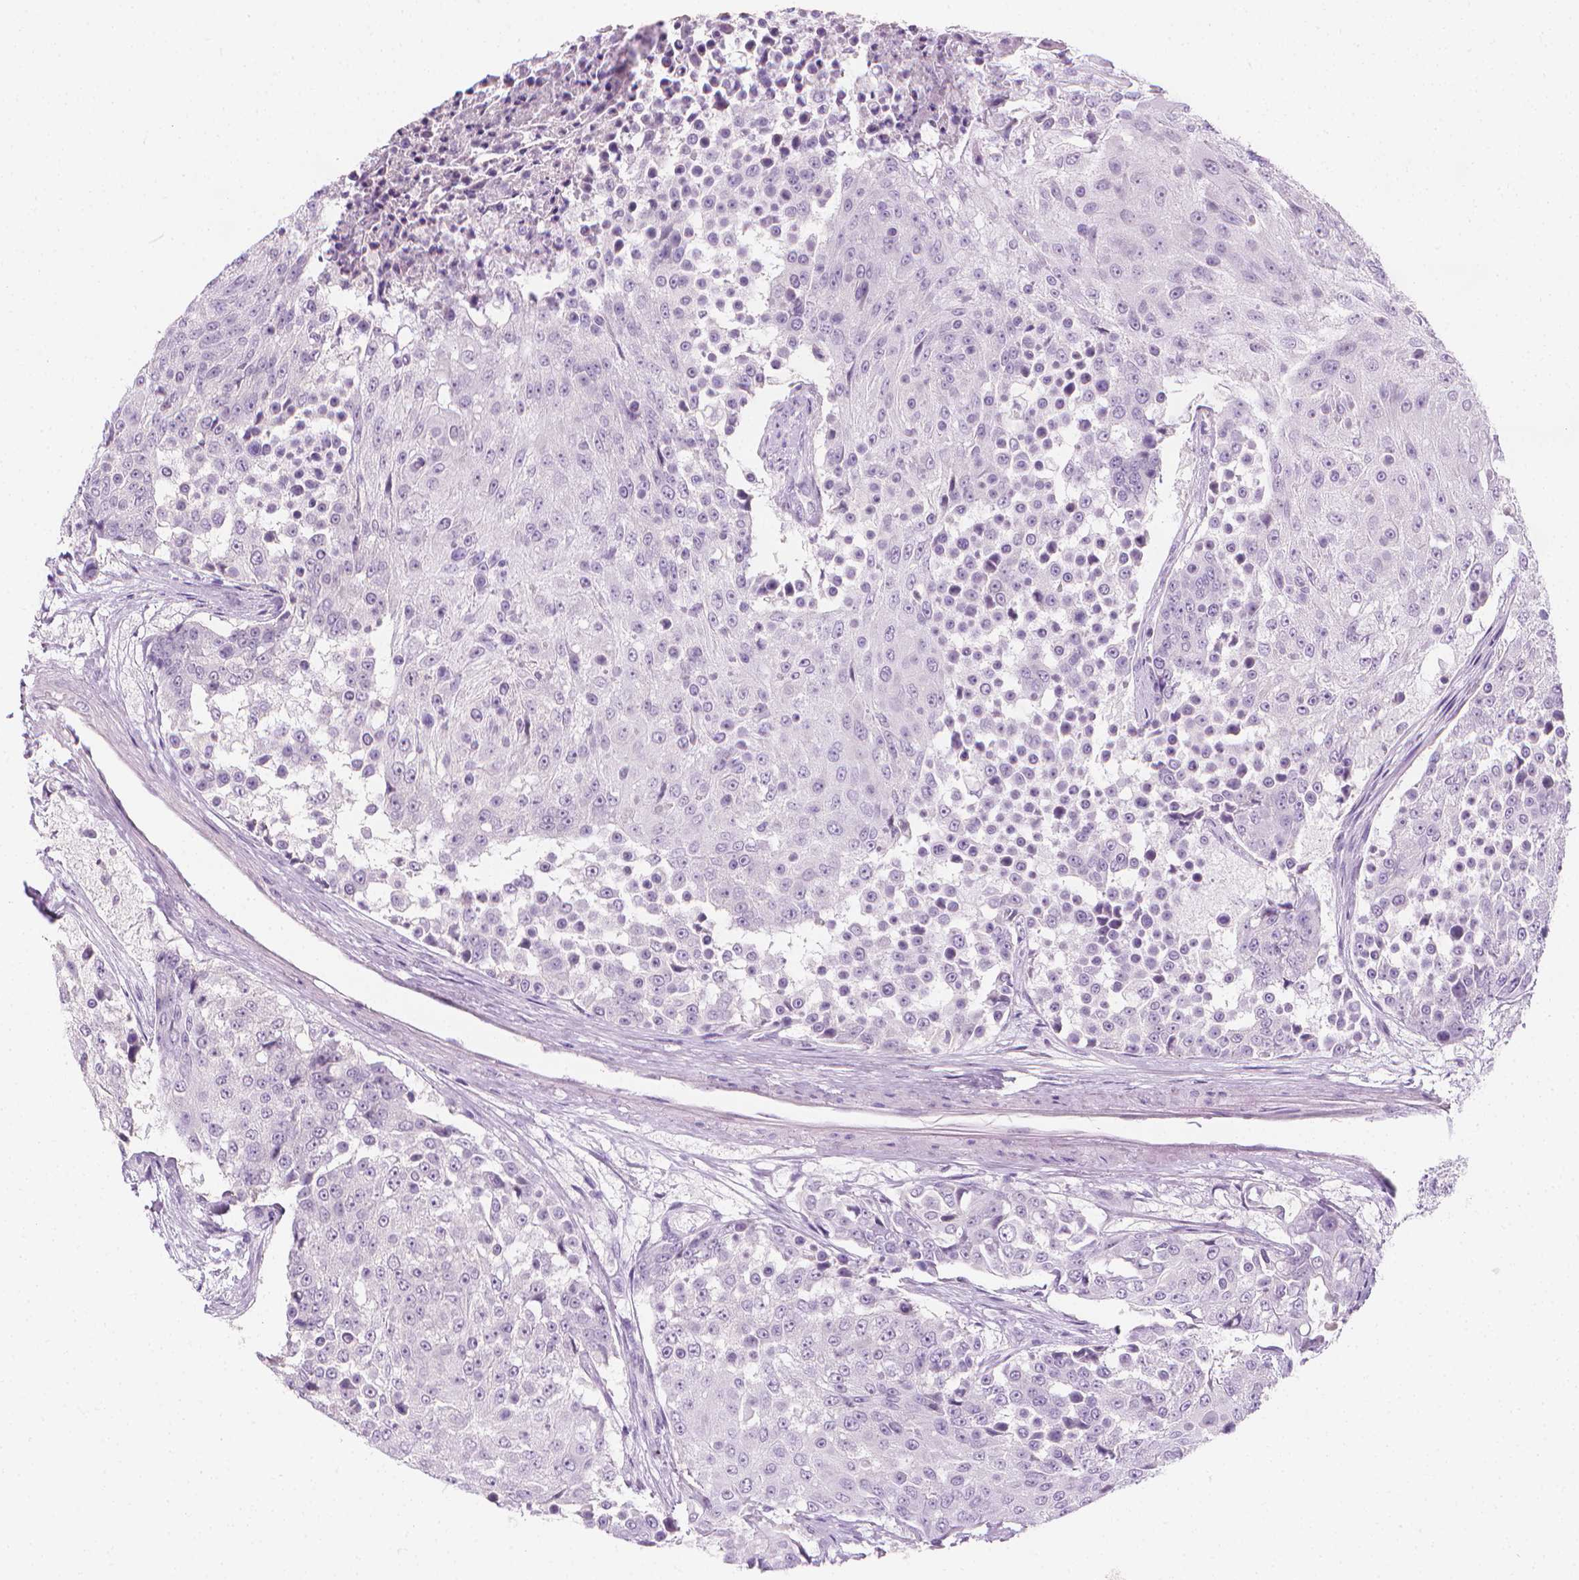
{"staining": {"intensity": "negative", "quantity": "none", "location": "none"}, "tissue": "urothelial cancer", "cell_type": "Tumor cells", "image_type": "cancer", "snomed": [{"axis": "morphology", "description": "Urothelial carcinoma, High grade"}, {"axis": "topography", "description": "Urinary bladder"}], "caption": "IHC photomicrograph of neoplastic tissue: urothelial carcinoma (high-grade) stained with DAB displays no significant protein expression in tumor cells.", "gene": "DCAF8L1", "patient": {"sex": "female", "age": 63}}